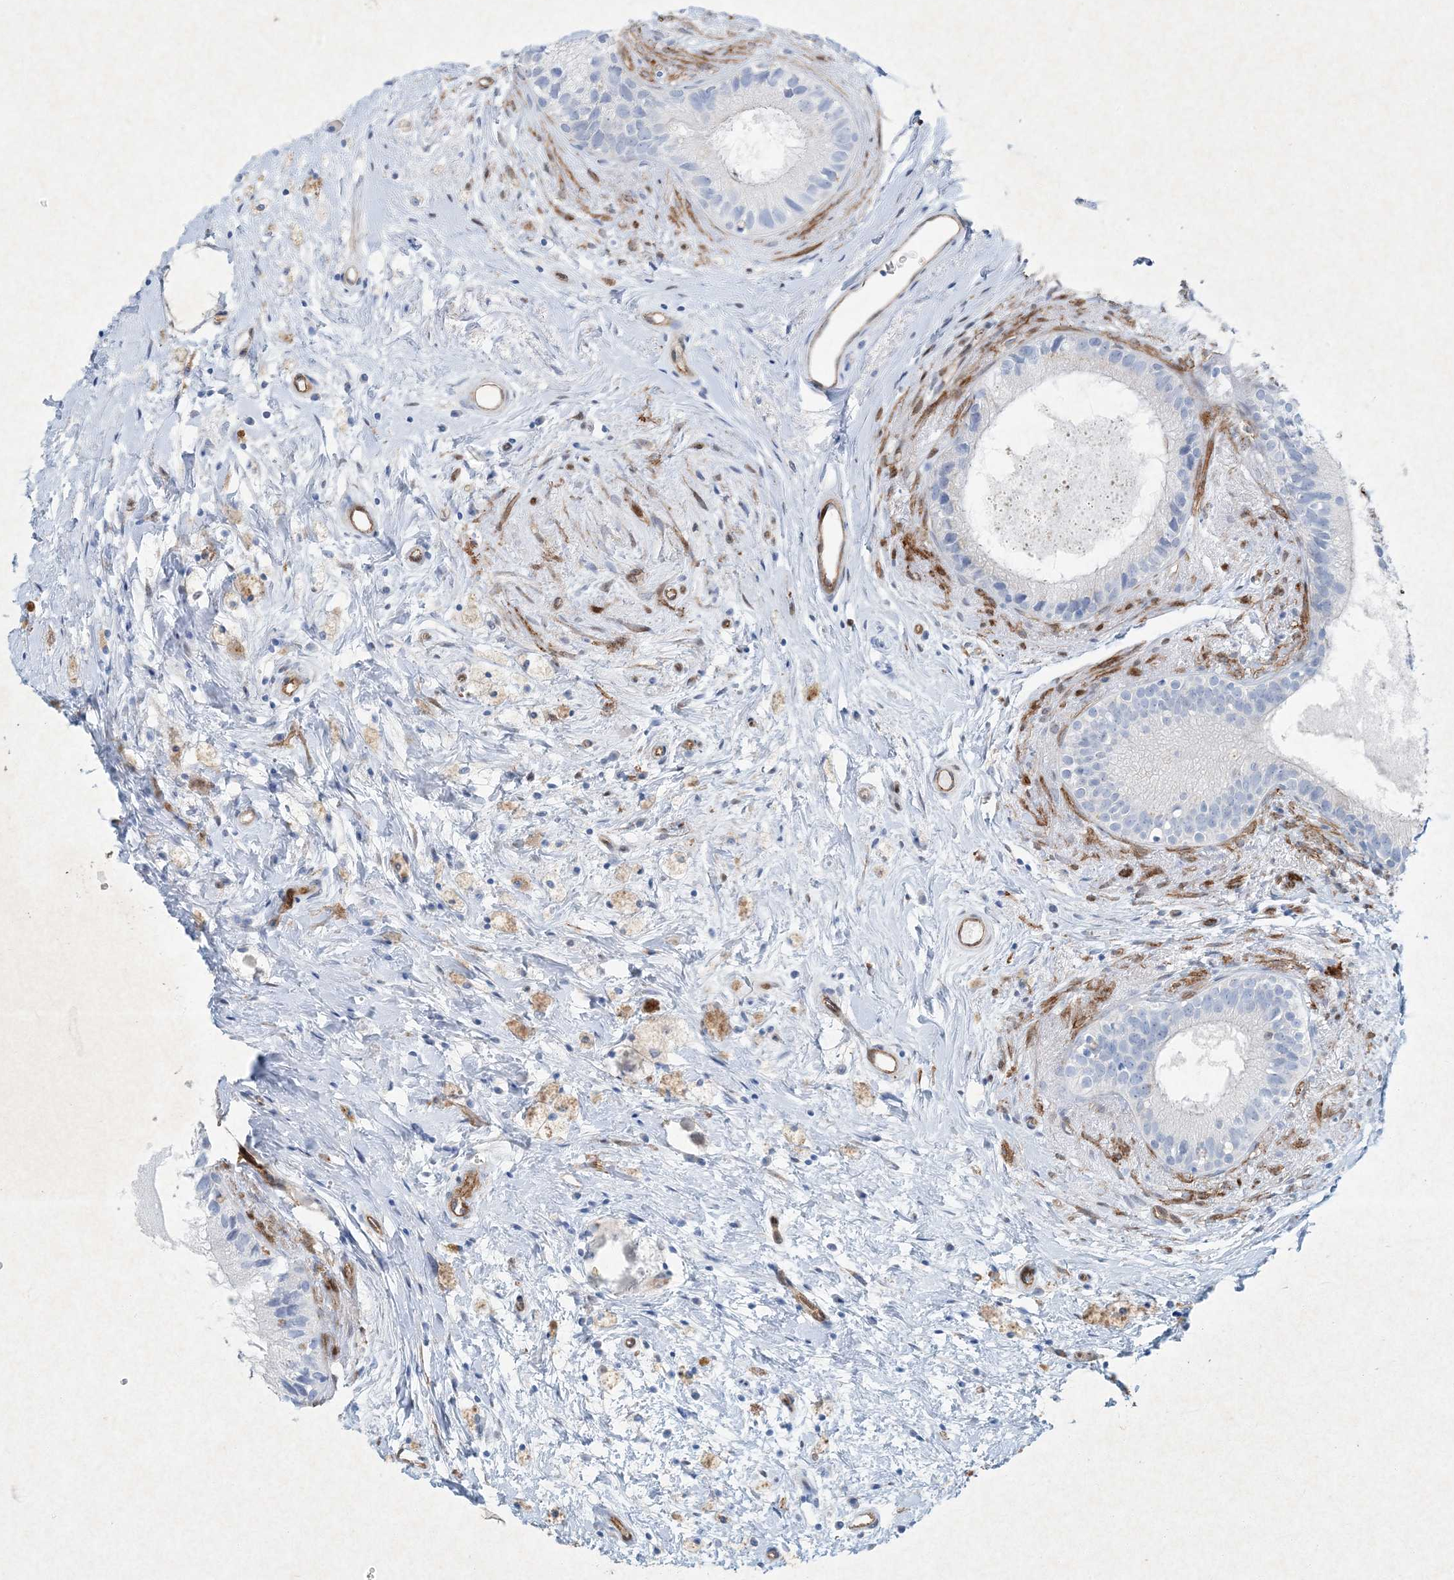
{"staining": {"intensity": "negative", "quantity": "none", "location": "none"}, "tissue": "epididymis", "cell_type": "Glandular cells", "image_type": "normal", "snomed": [{"axis": "morphology", "description": "Normal tissue, NOS"}, {"axis": "topography", "description": "Epididymis"}], "caption": "DAB immunohistochemical staining of benign epididymis demonstrates no significant positivity in glandular cells.", "gene": "PGM5", "patient": {"sex": "male", "age": 80}}